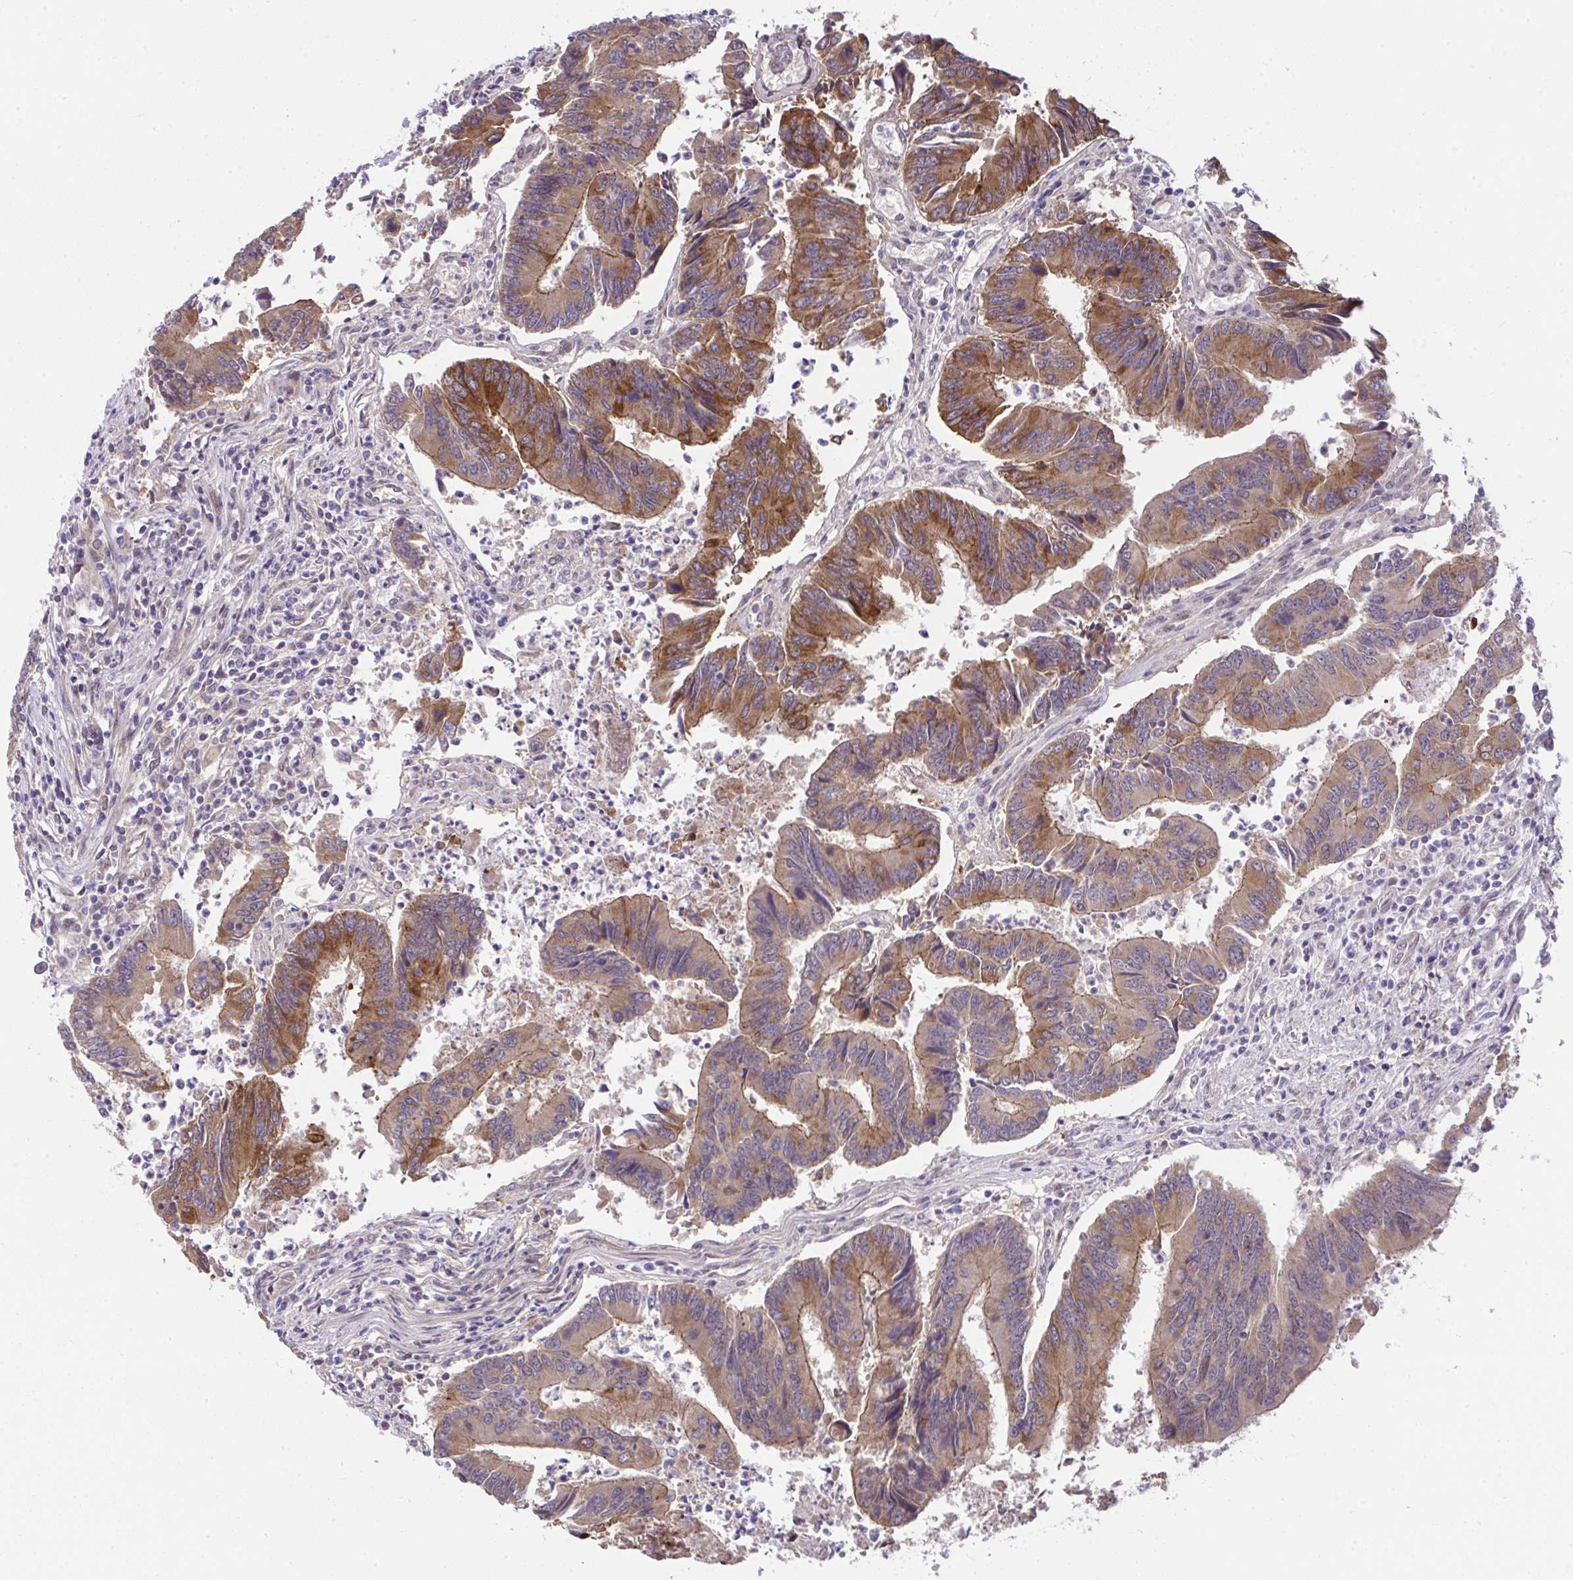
{"staining": {"intensity": "strong", "quantity": ">75%", "location": "cytoplasmic/membranous"}, "tissue": "colorectal cancer", "cell_type": "Tumor cells", "image_type": "cancer", "snomed": [{"axis": "morphology", "description": "Adenocarcinoma, NOS"}, {"axis": "topography", "description": "Colon"}], "caption": "Immunohistochemical staining of colorectal cancer (adenocarcinoma) shows strong cytoplasmic/membranous protein staining in approximately >75% of tumor cells. (Stains: DAB (3,3'-diaminobenzidine) in brown, nuclei in blue, Microscopy: brightfield microscopy at high magnification).", "gene": "RDH14", "patient": {"sex": "female", "age": 67}}